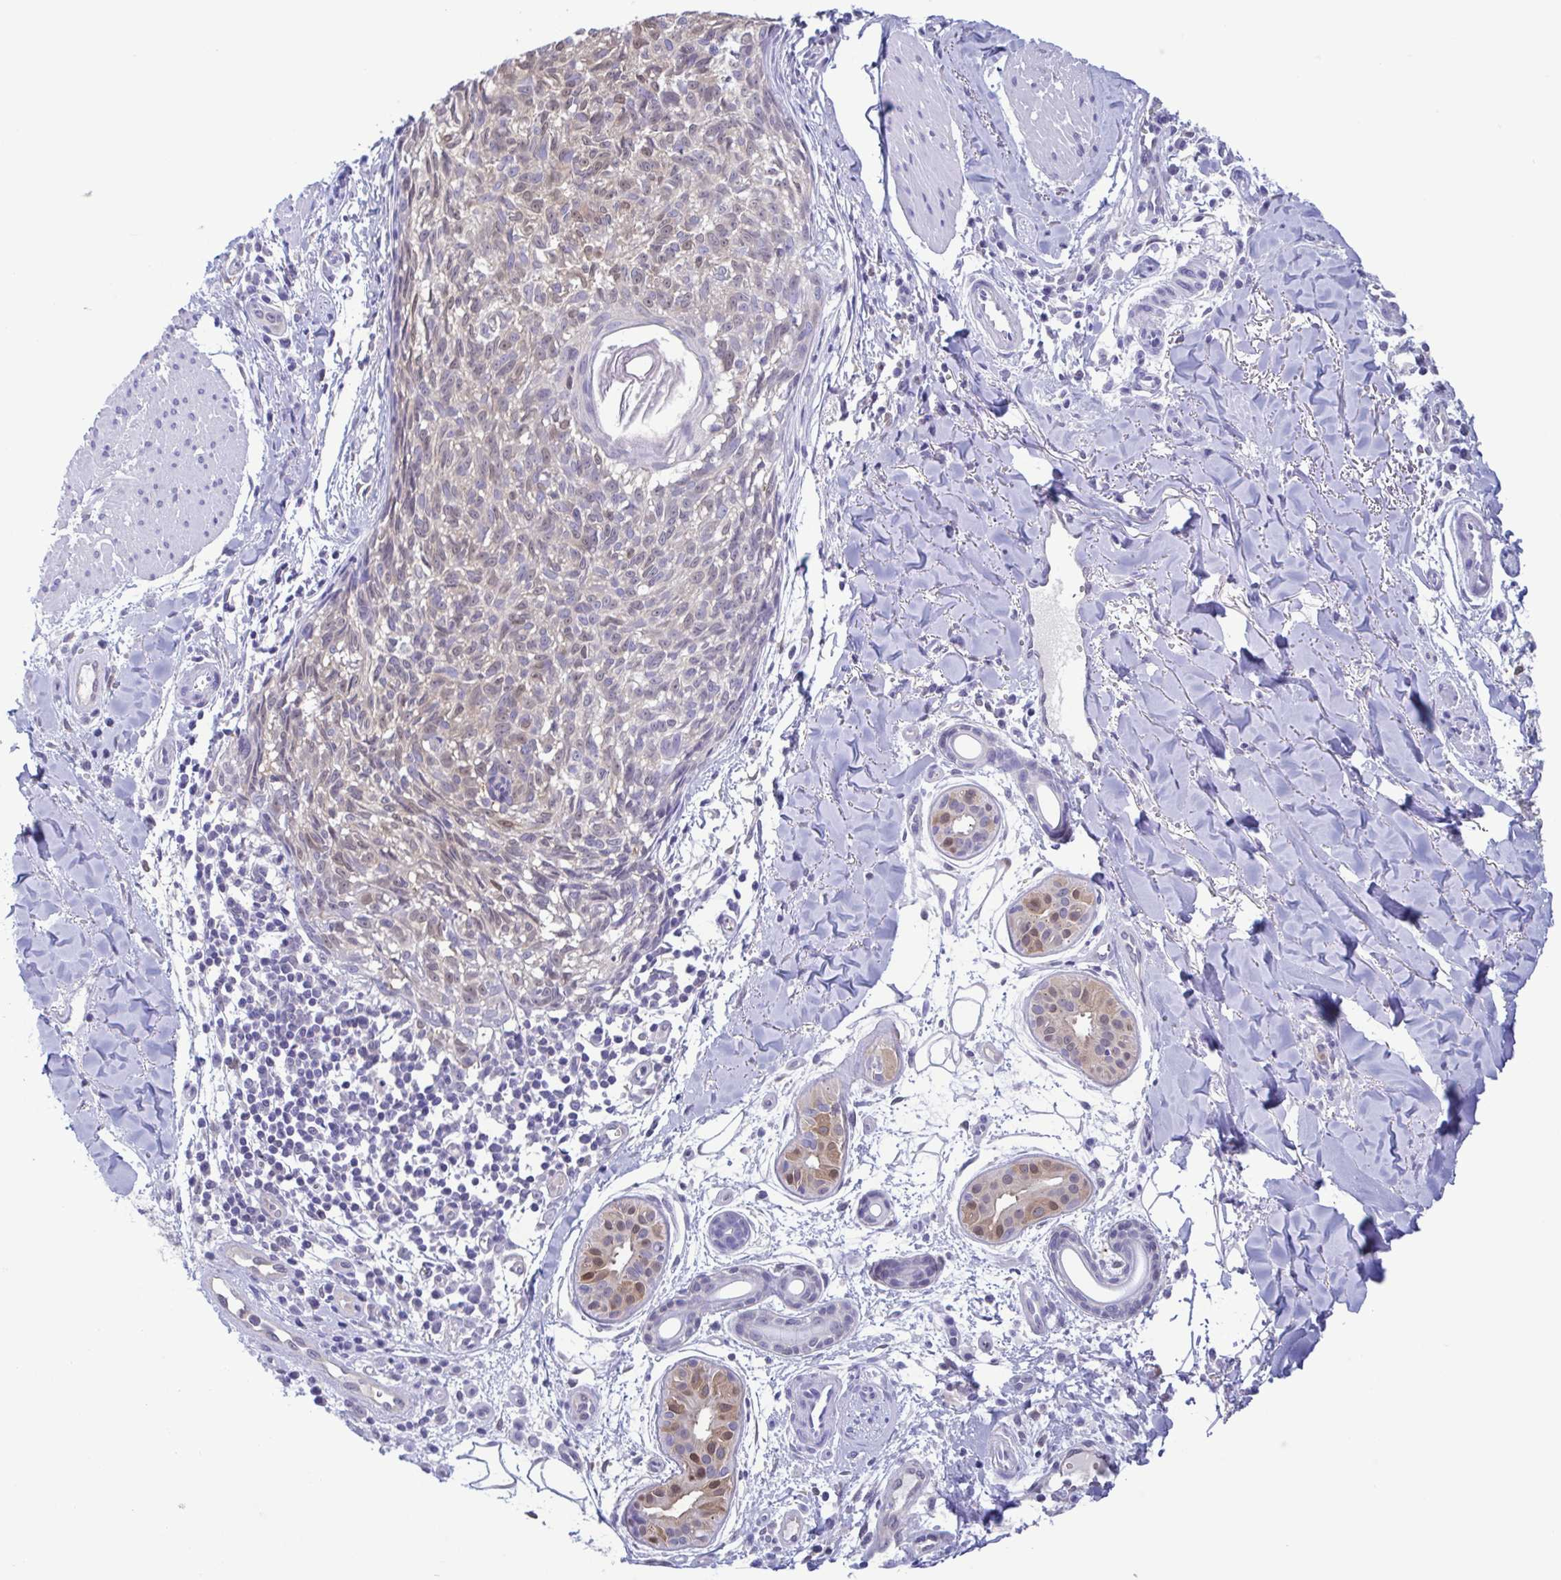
{"staining": {"intensity": "weak", "quantity": "25%-75%", "location": "cytoplasmic/membranous,nuclear"}, "tissue": "melanoma", "cell_type": "Tumor cells", "image_type": "cancer", "snomed": [{"axis": "morphology", "description": "Malignant melanoma, NOS"}, {"axis": "topography", "description": "Skin"}], "caption": "This photomicrograph displays immunohistochemistry staining of melanoma, with low weak cytoplasmic/membranous and nuclear staining in about 25%-75% of tumor cells.", "gene": "LDHC", "patient": {"sex": "male", "age": 48}}